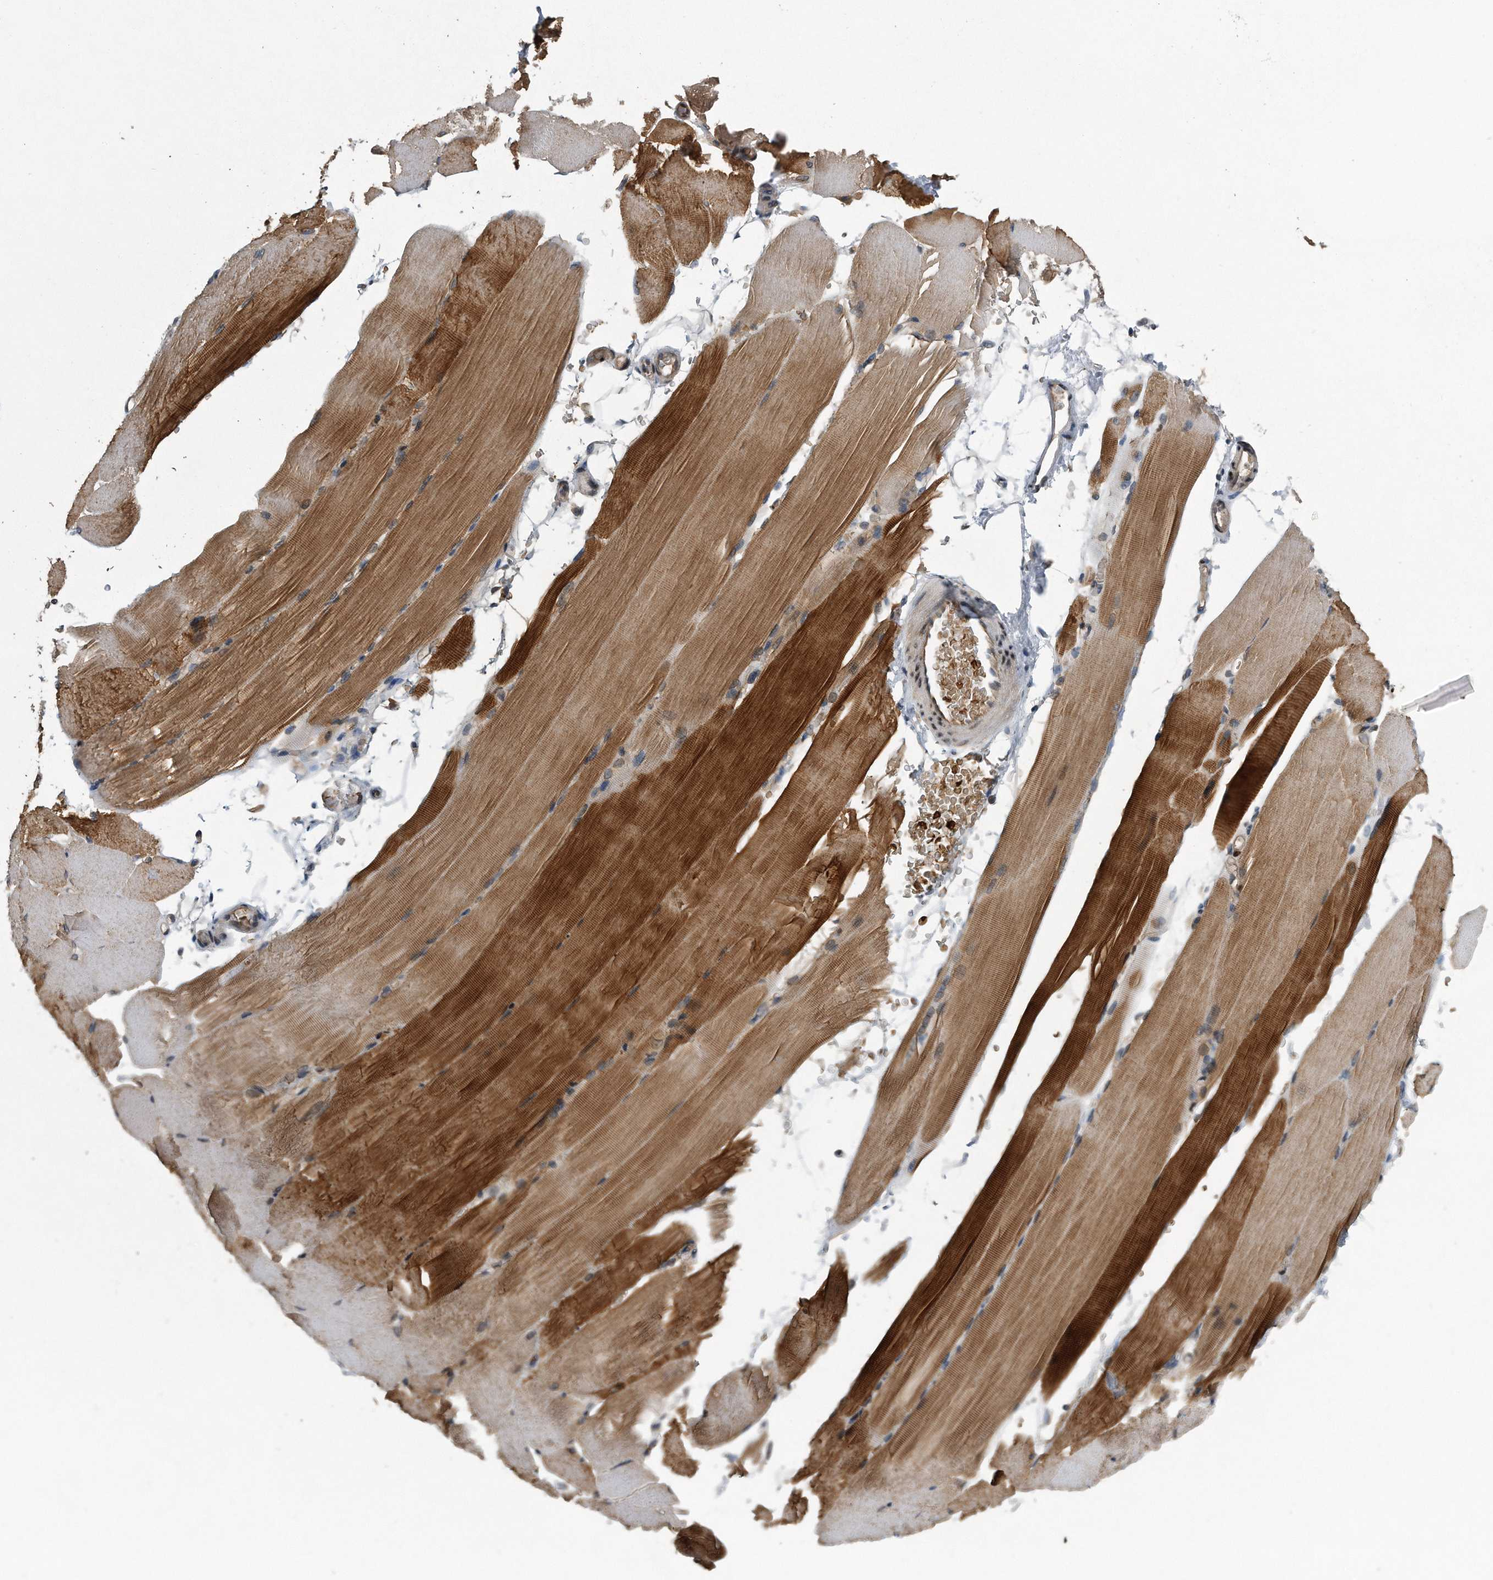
{"staining": {"intensity": "strong", "quantity": ">75%", "location": "cytoplasmic/membranous,nuclear"}, "tissue": "skeletal muscle", "cell_type": "Myocytes", "image_type": "normal", "snomed": [{"axis": "morphology", "description": "Normal tissue, NOS"}, {"axis": "topography", "description": "Skeletal muscle"}, {"axis": "topography", "description": "Parathyroid gland"}], "caption": "IHC of benign human skeletal muscle displays high levels of strong cytoplasmic/membranous,nuclear expression in about >75% of myocytes.", "gene": "ZNF79", "patient": {"sex": "female", "age": 37}}